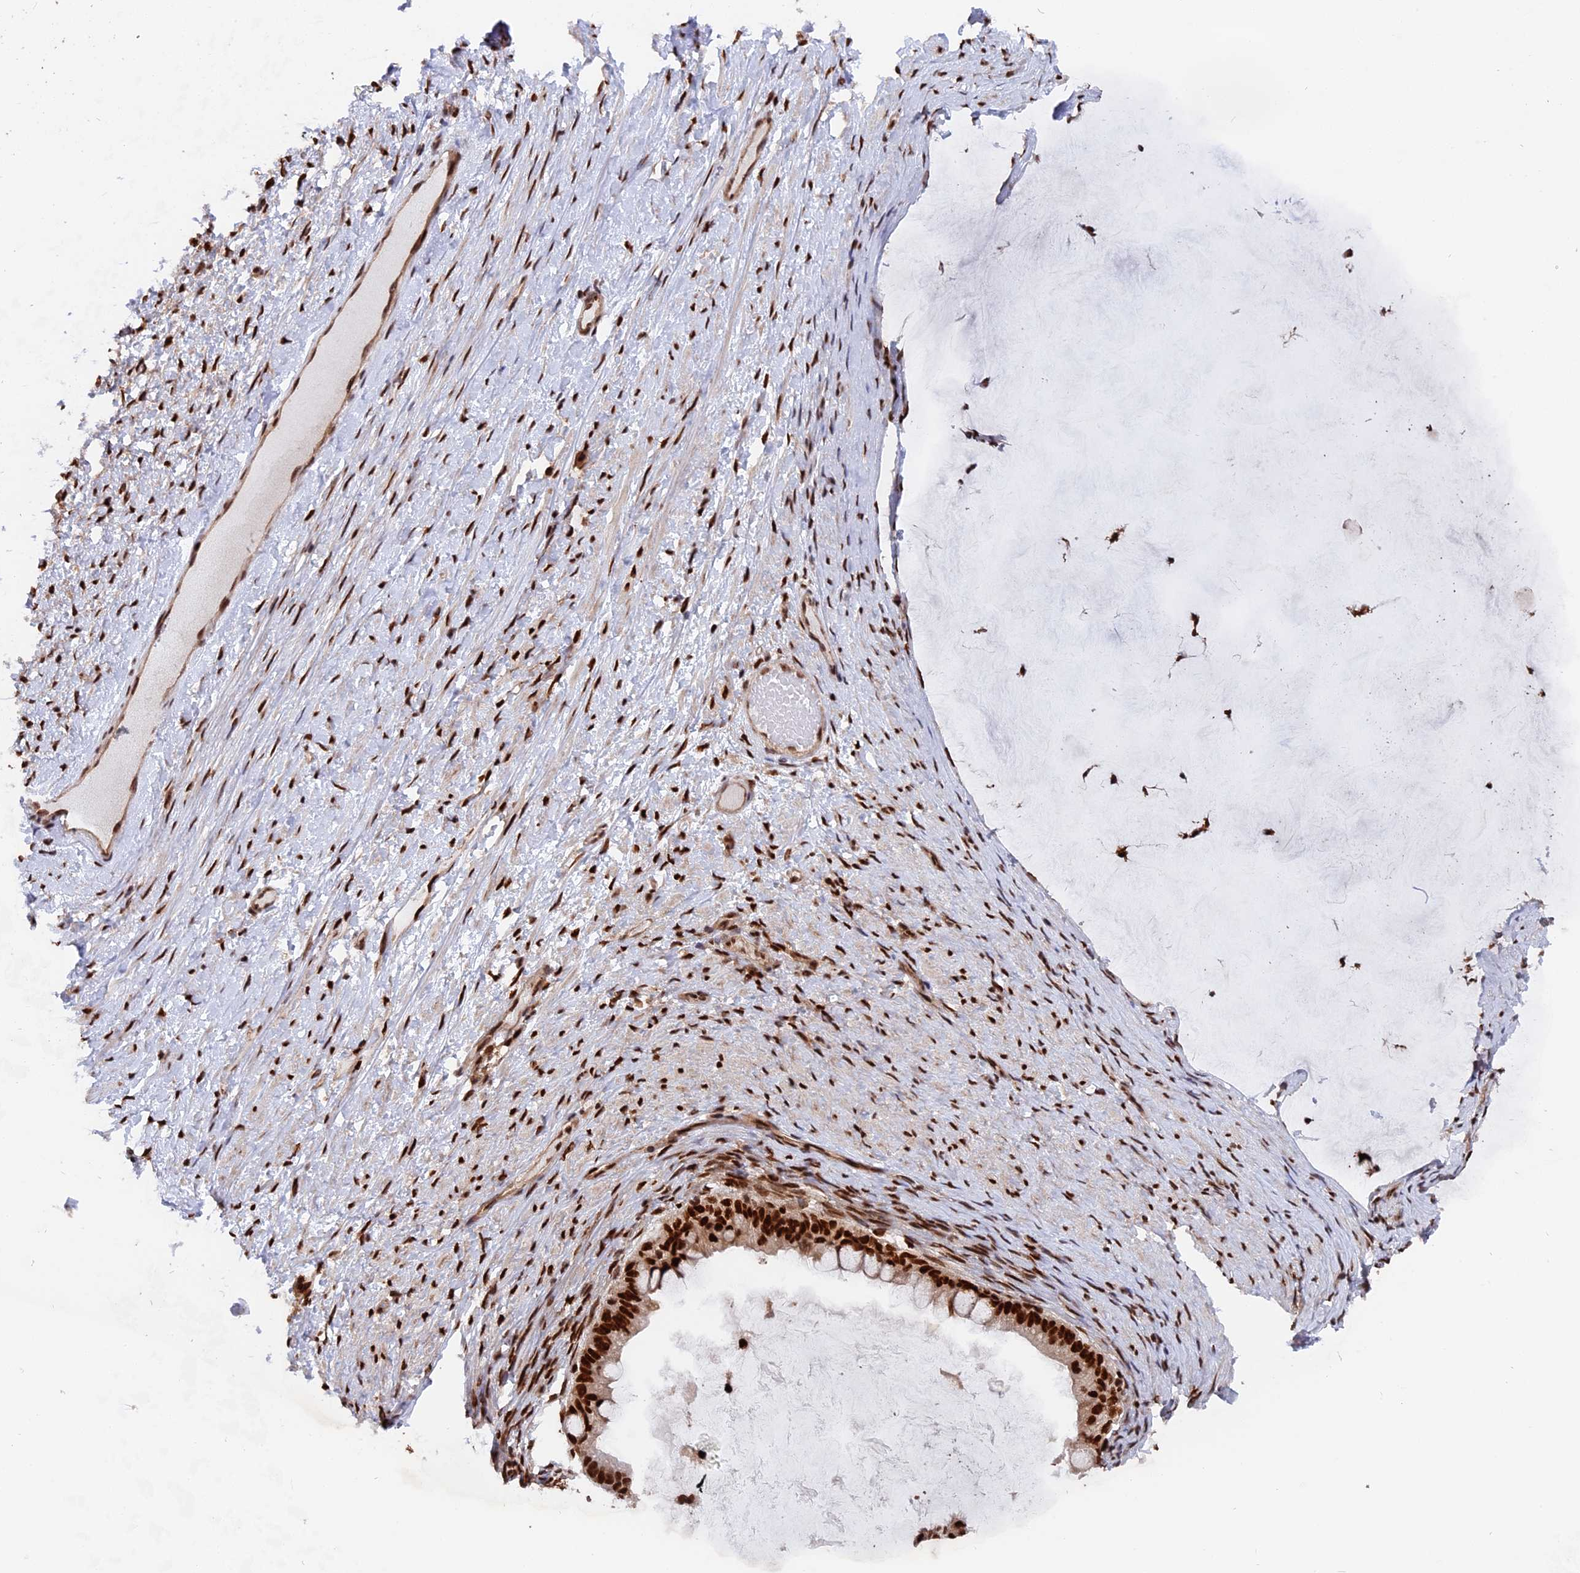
{"staining": {"intensity": "strong", "quantity": ">75%", "location": "nuclear"}, "tissue": "ovarian cancer", "cell_type": "Tumor cells", "image_type": "cancer", "snomed": [{"axis": "morphology", "description": "Cystadenocarcinoma, mucinous, NOS"}, {"axis": "topography", "description": "Ovary"}], "caption": "This micrograph reveals immunohistochemistry (IHC) staining of ovarian mucinous cystadenocarcinoma, with high strong nuclear staining in about >75% of tumor cells.", "gene": "RAMAC", "patient": {"sex": "female", "age": 61}}